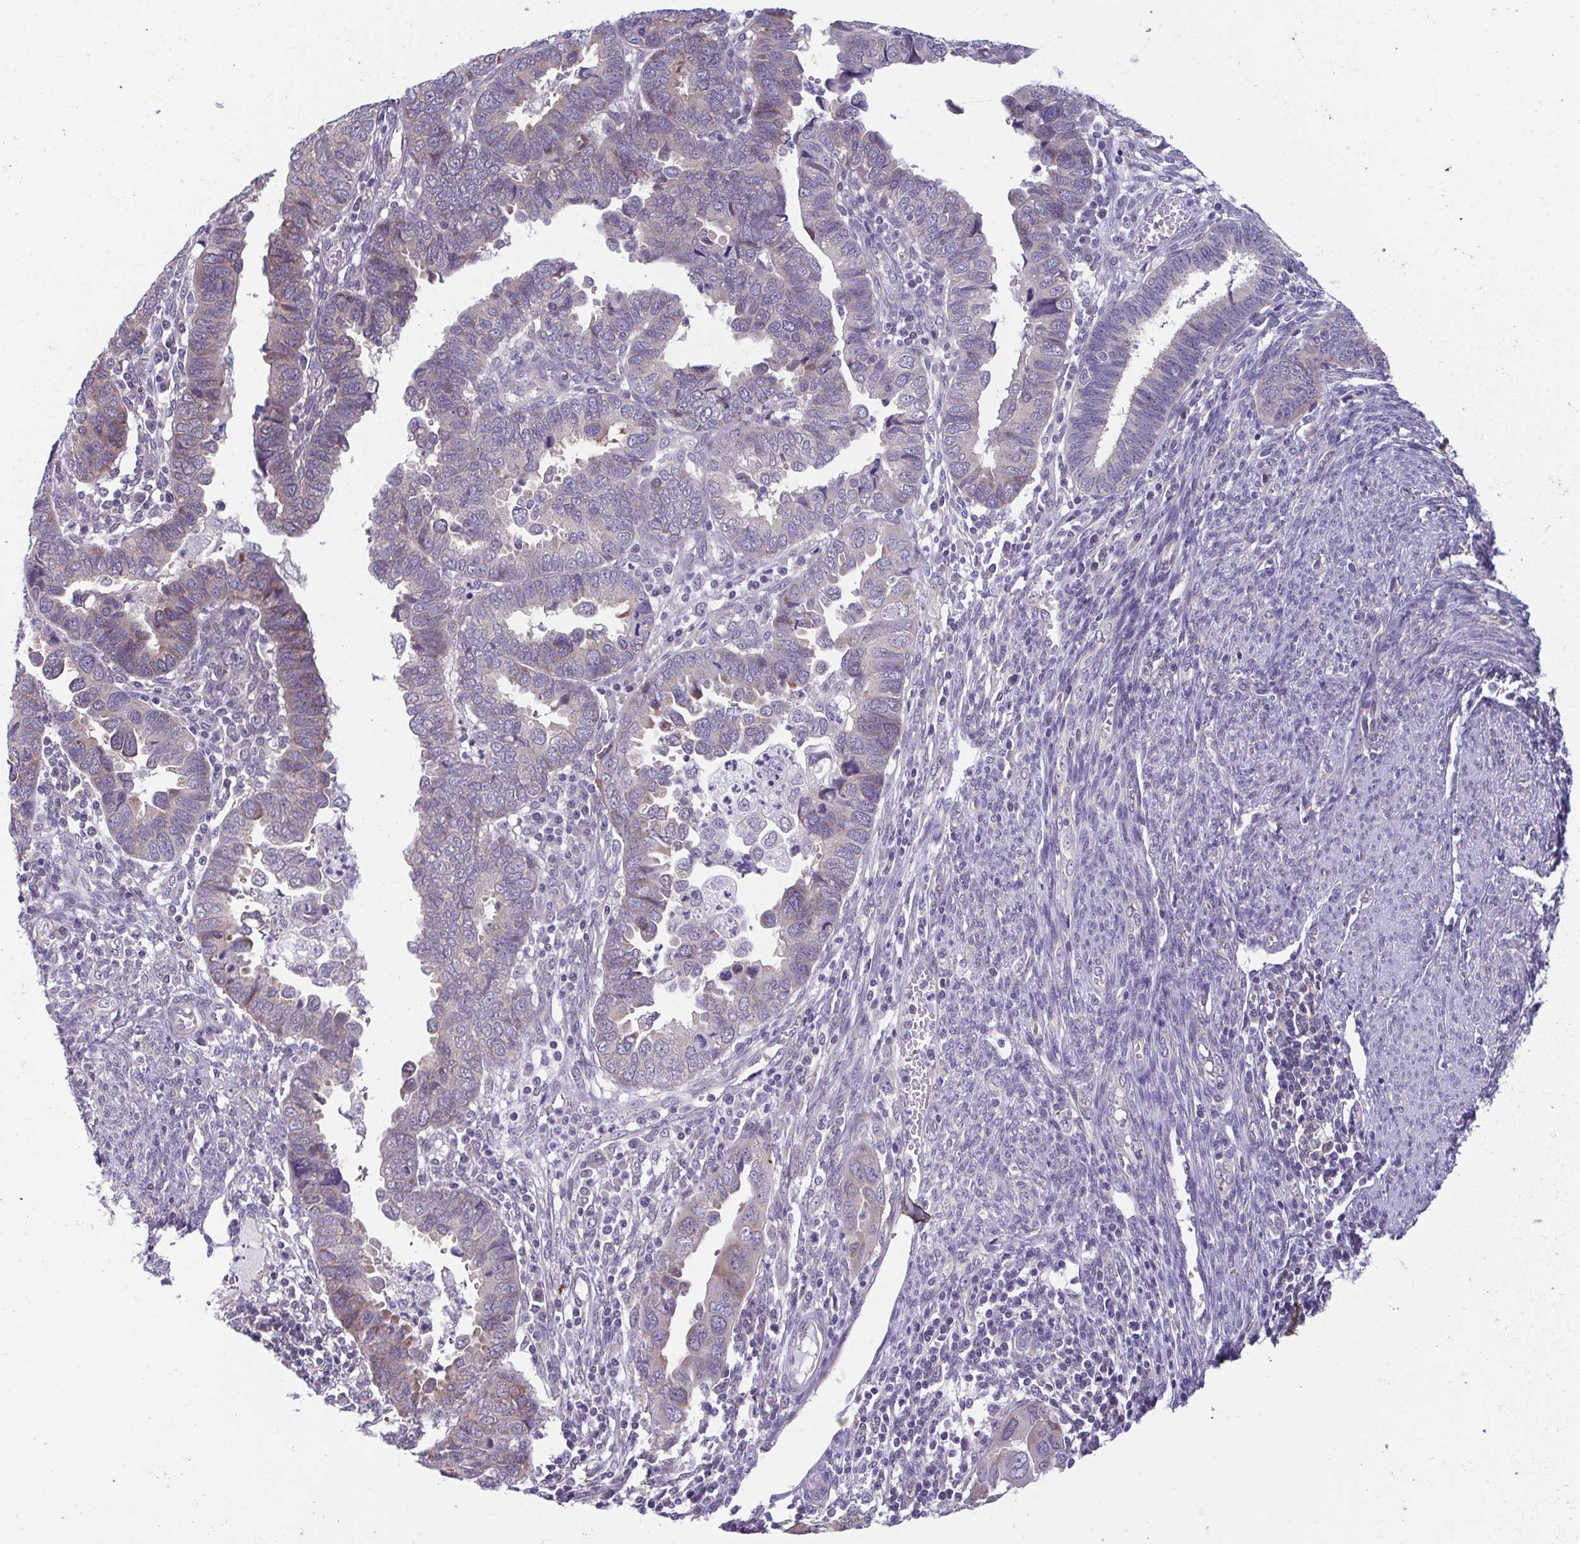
{"staining": {"intensity": "weak", "quantity": "25%-75%", "location": "cytoplasmic/membranous"}, "tissue": "endometrial cancer", "cell_type": "Tumor cells", "image_type": "cancer", "snomed": [{"axis": "morphology", "description": "Adenocarcinoma, NOS"}, {"axis": "topography", "description": "Endometrium"}], "caption": "Endometrial cancer stained with a brown dye displays weak cytoplasmic/membranous positive staining in about 25%-75% of tumor cells.", "gene": "TMEM108", "patient": {"sex": "female", "age": 79}}